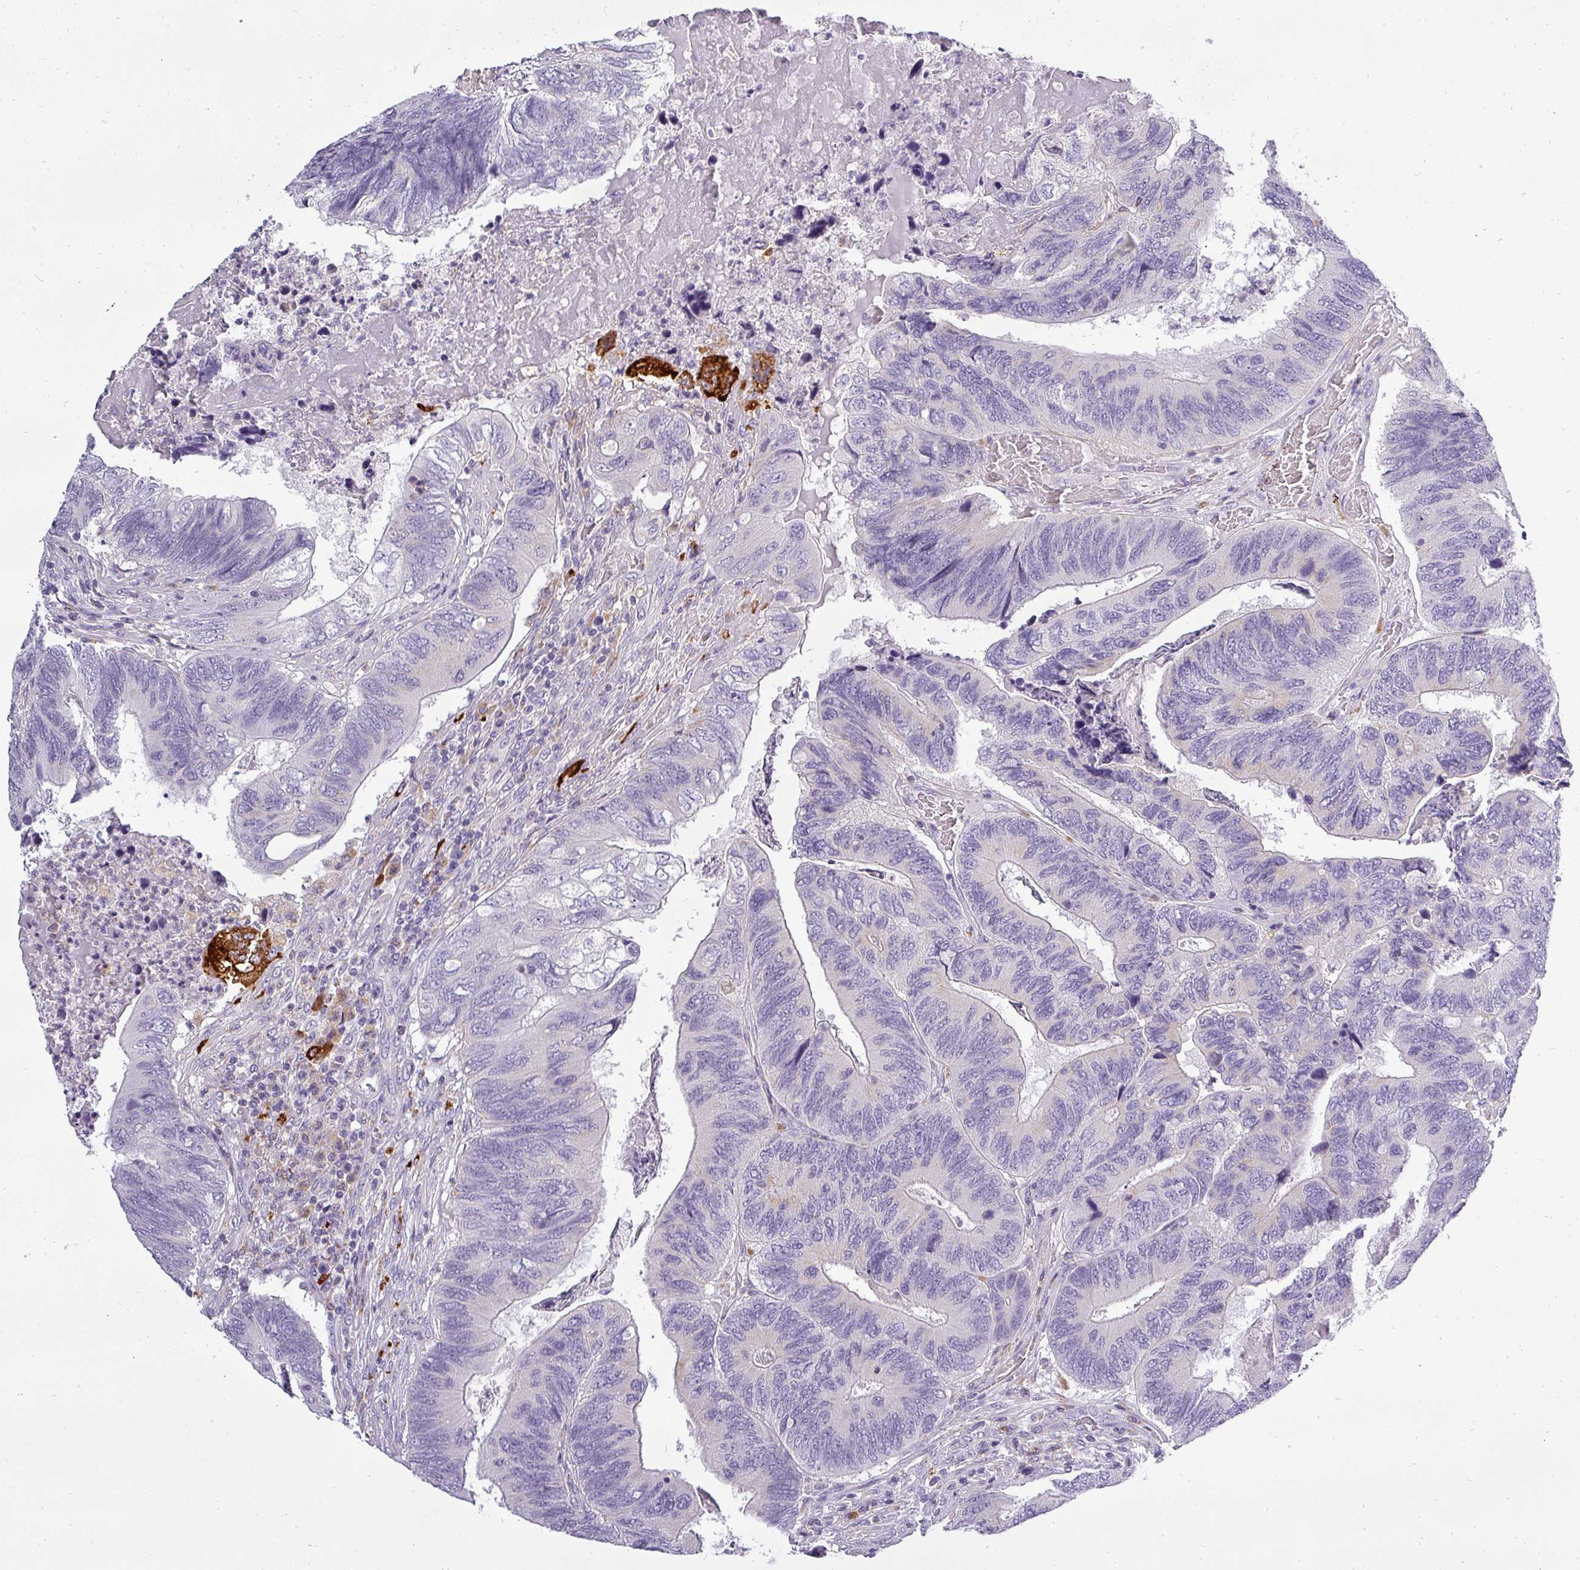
{"staining": {"intensity": "negative", "quantity": "none", "location": "none"}, "tissue": "colorectal cancer", "cell_type": "Tumor cells", "image_type": "cancer", "snomed": [{"axis": "morphology", "description": "Adenocarcinoma, NOS"}, {"axis": "topography", "description": "Colon"}], "caption": "This is an immunohistochemistry histopathology image of colorectal adenocarcinoma. There is no positivity in tumor cells.", "gene": "ATP6V1D", "patient": {"sex": "female", "age": 67}}